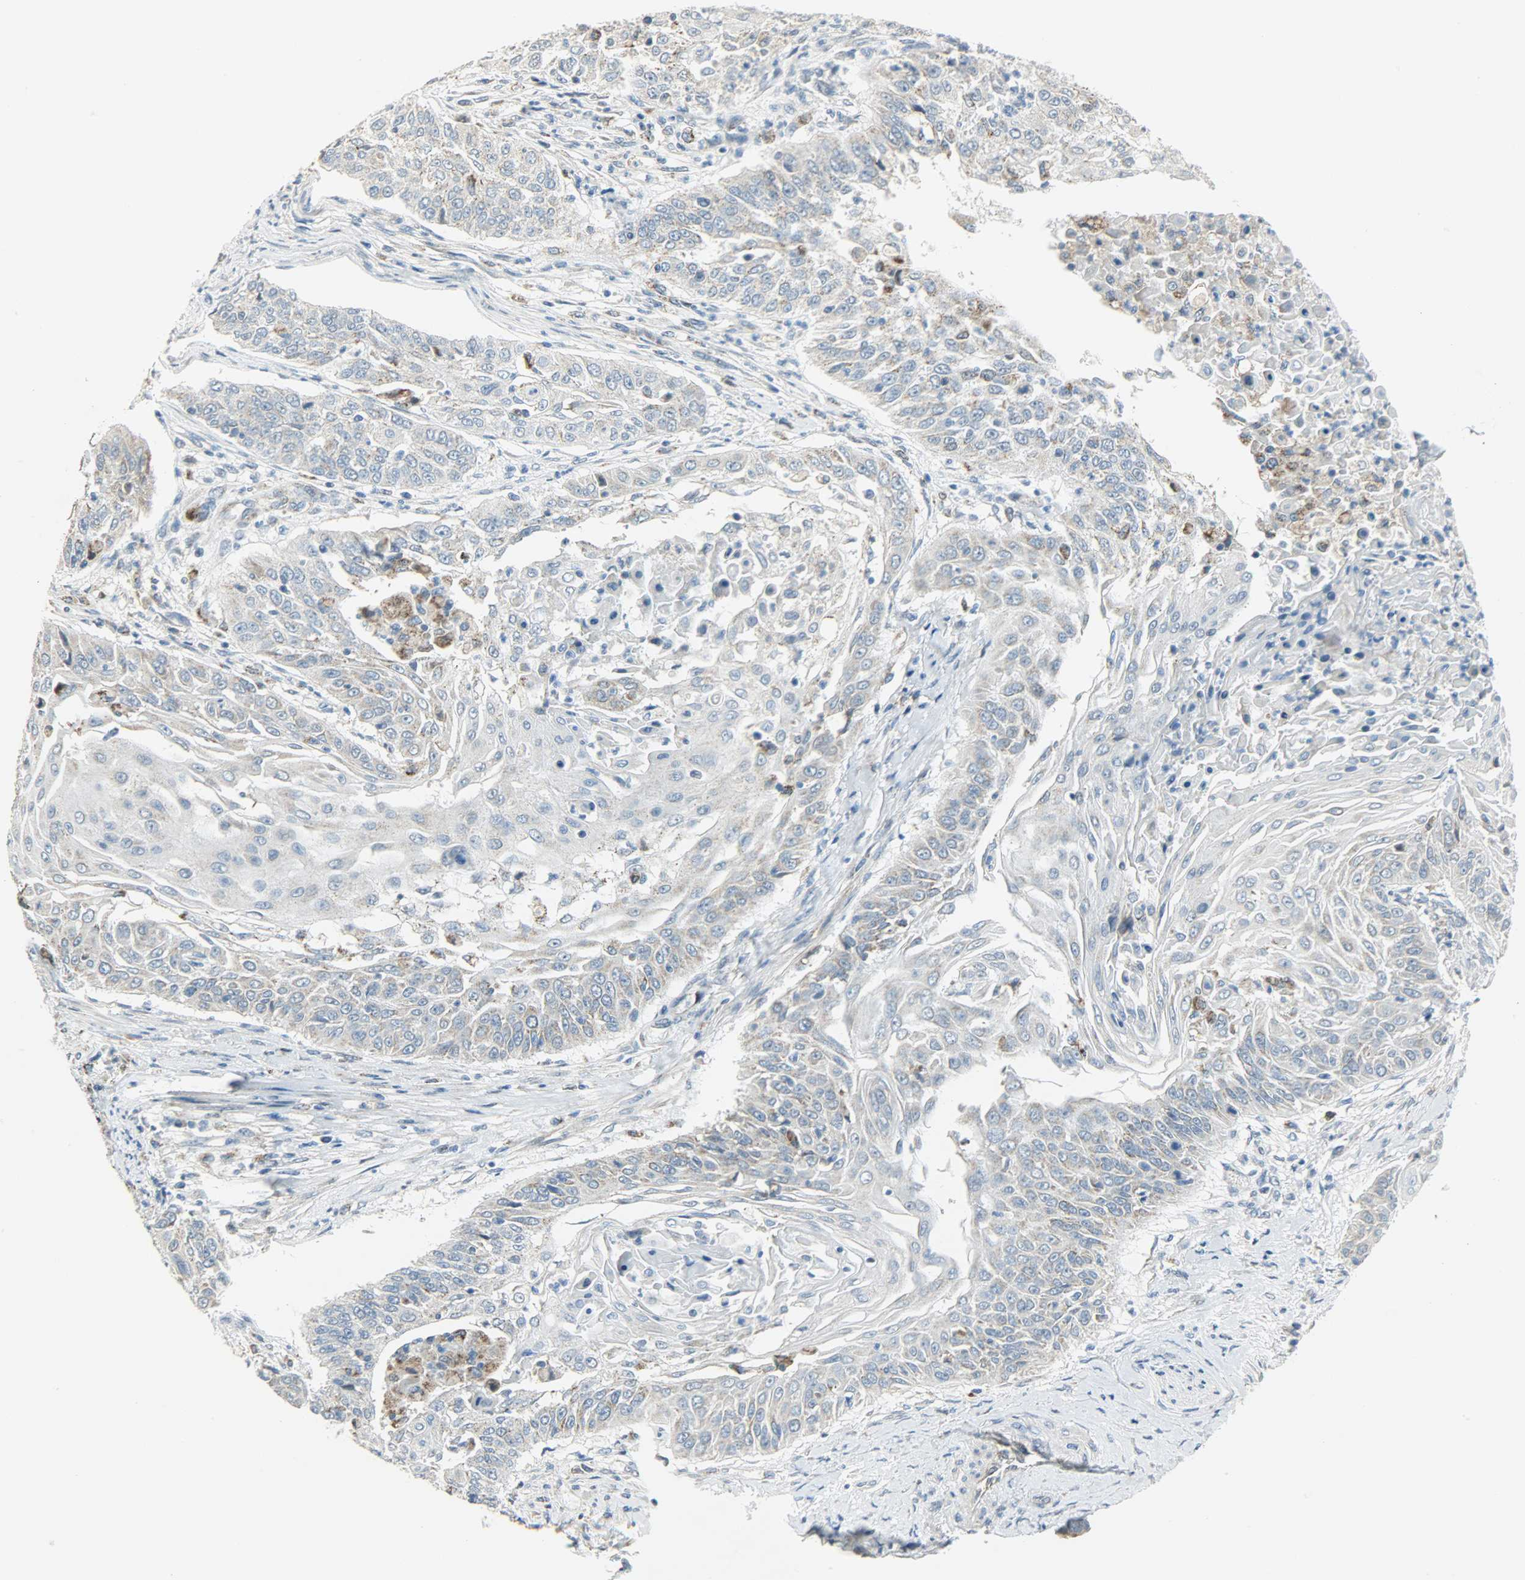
{"staining": {"intensity": "negative", "quantity": "none", "location": "none"}, "tissue": "cervical cancer", "cell_type": "Tumor cells", "image_type": "cancer", "snomed": [{"axis": "morphology", "description": "Squamous cell carcinoma, NOS"}, {"axis": "topography", "description": "Cervix"}], "caption": "Immunohistochemistry (IHC) micrograph of cervical cancer (squamous cell carcinoma) stained for a protein (brown), which demonstrates no expression in tumor cells.", "gene": "PPP1R1B", "patient": {"sex": "female", "age": 33}}